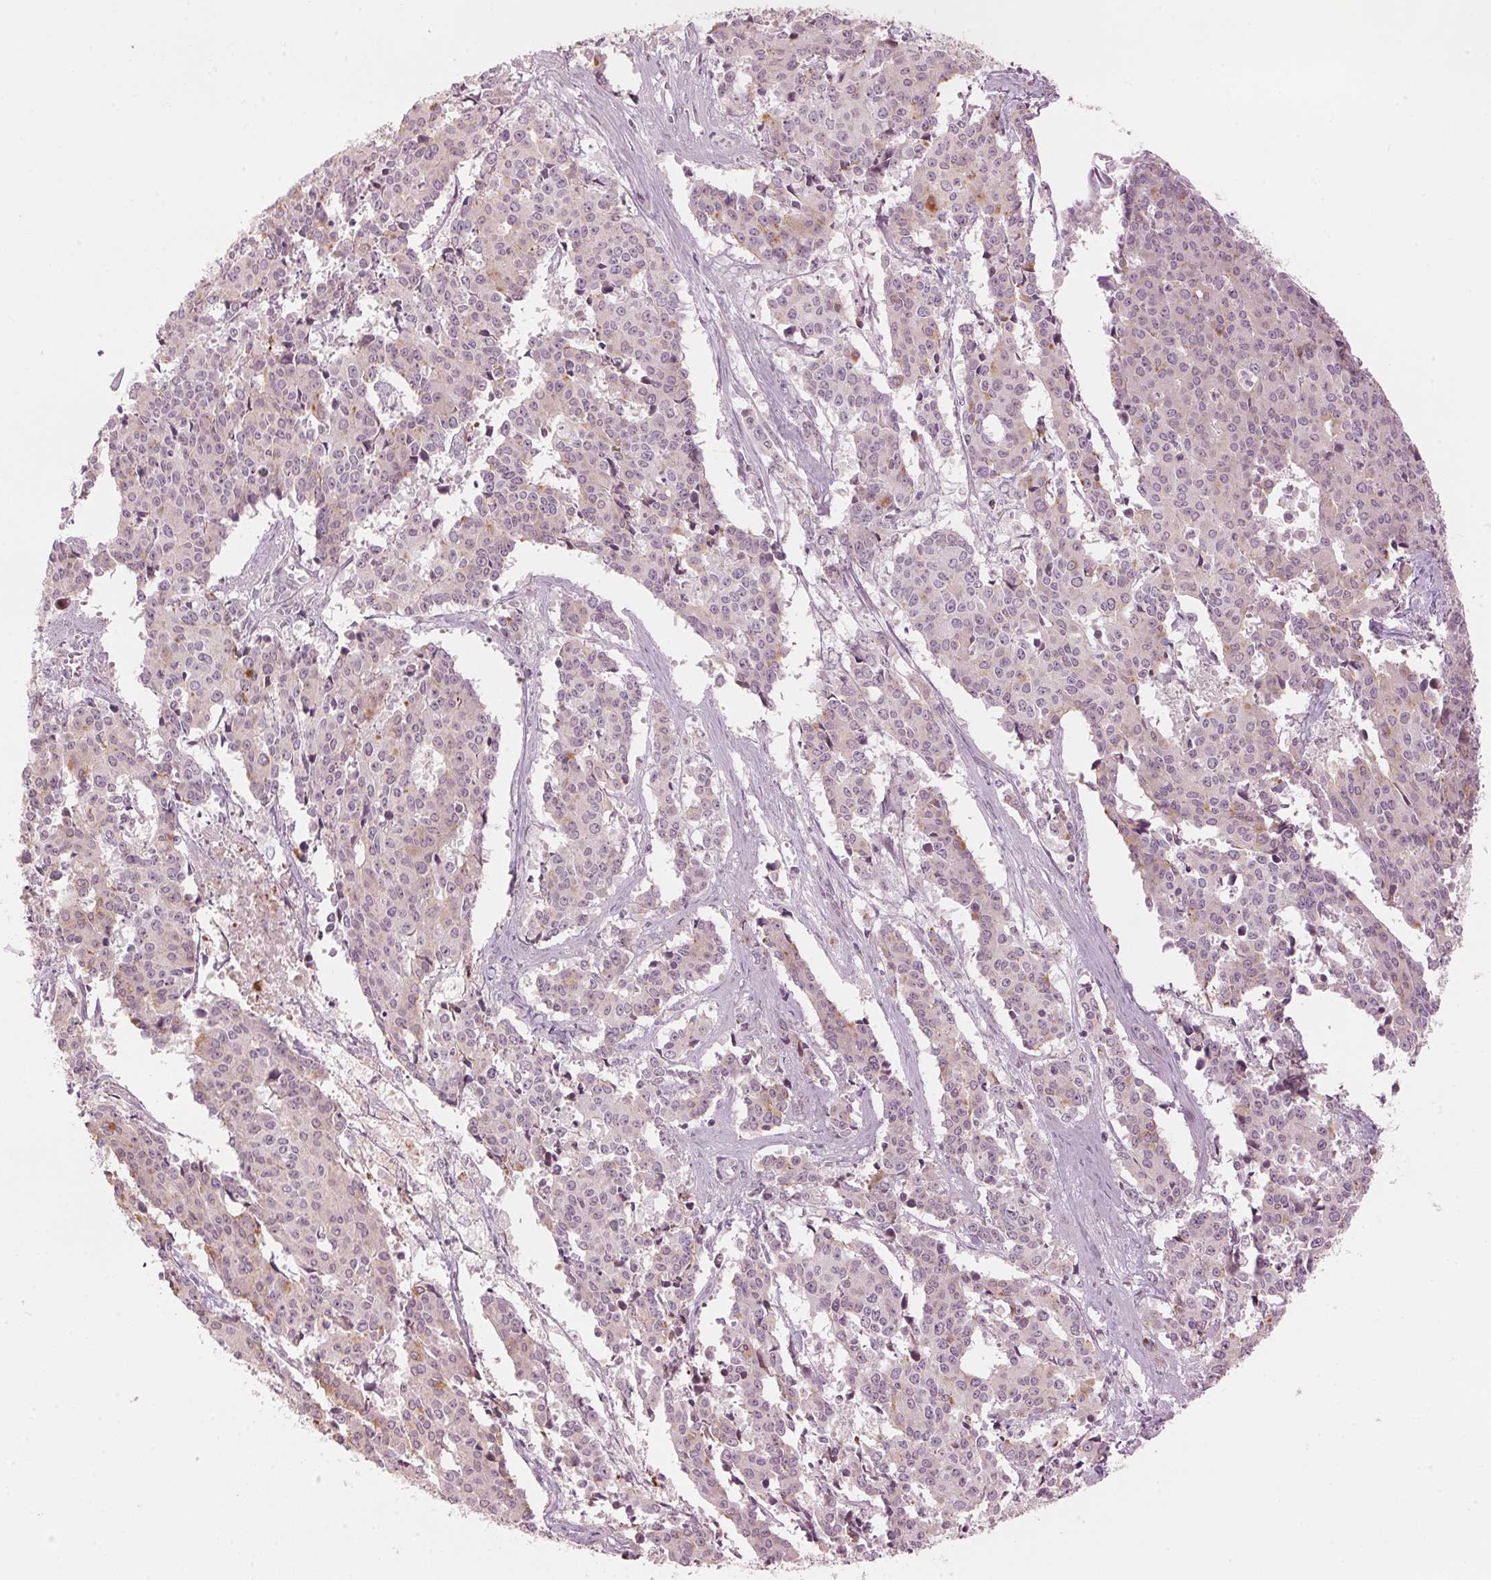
{"staining": {"intensity": "weak", "quantity": "<25%", "location": "cytoplasmic/membranous"}, "tissue": "cervical cancer", "cell_type": "Tumor cells", "image_type": "cancer", "snomed": [{"axis": "morphology", "description": "Squamous cell carcinoma, NOS"}, {"axis": "topography", "description": "Cervix"}], "caption": "Cervical squamous cell carcinoma was stained to show a protein in brown. There is no significant expression in tumor cells. (Immunohistochemistry (ihc), brightfield microscopy, high magnification).", "gene": "TMED6", "patient": {"sex": "female", "age": 28}}